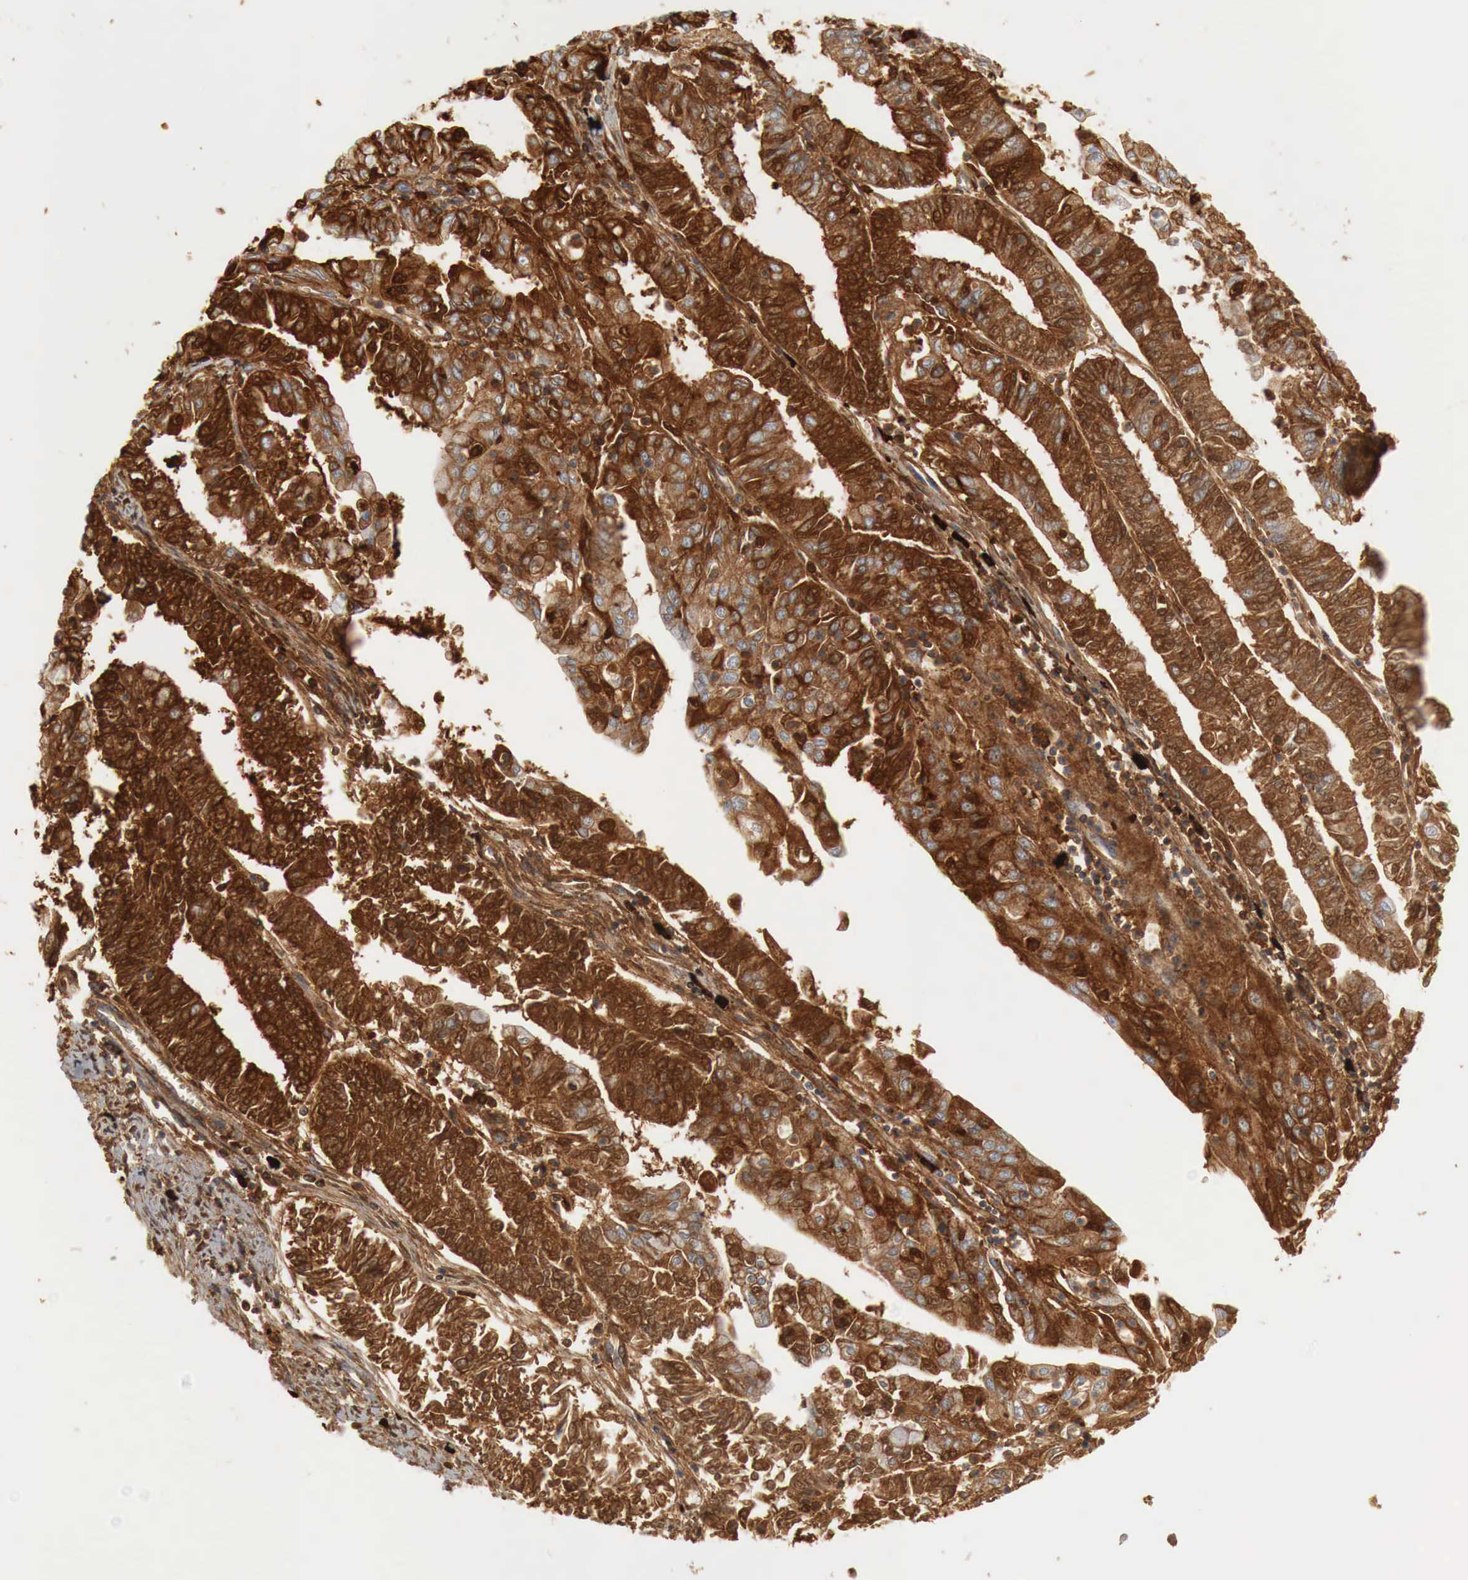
{"staining": {"intensity": "strong", "quantity": ">75%", "location": "cytoplasmic/membranous"}, "tissue": "endometrial cancer", "cell_type": "Tumor cells", "image_type": "cancer", "snomed": [{"axis": "morphology", "description": "Adenocarcinoma, NOS"}, {"axis": "topography", "description": "Endometrium"}], "caption": "Strong cytoplasmic/membranous expression is identified in approximately >75% of tumor cells in endometrial adenocarcinoma.", "gene": "IGLC3", "patient": {"sex": "female", "age": 75}}